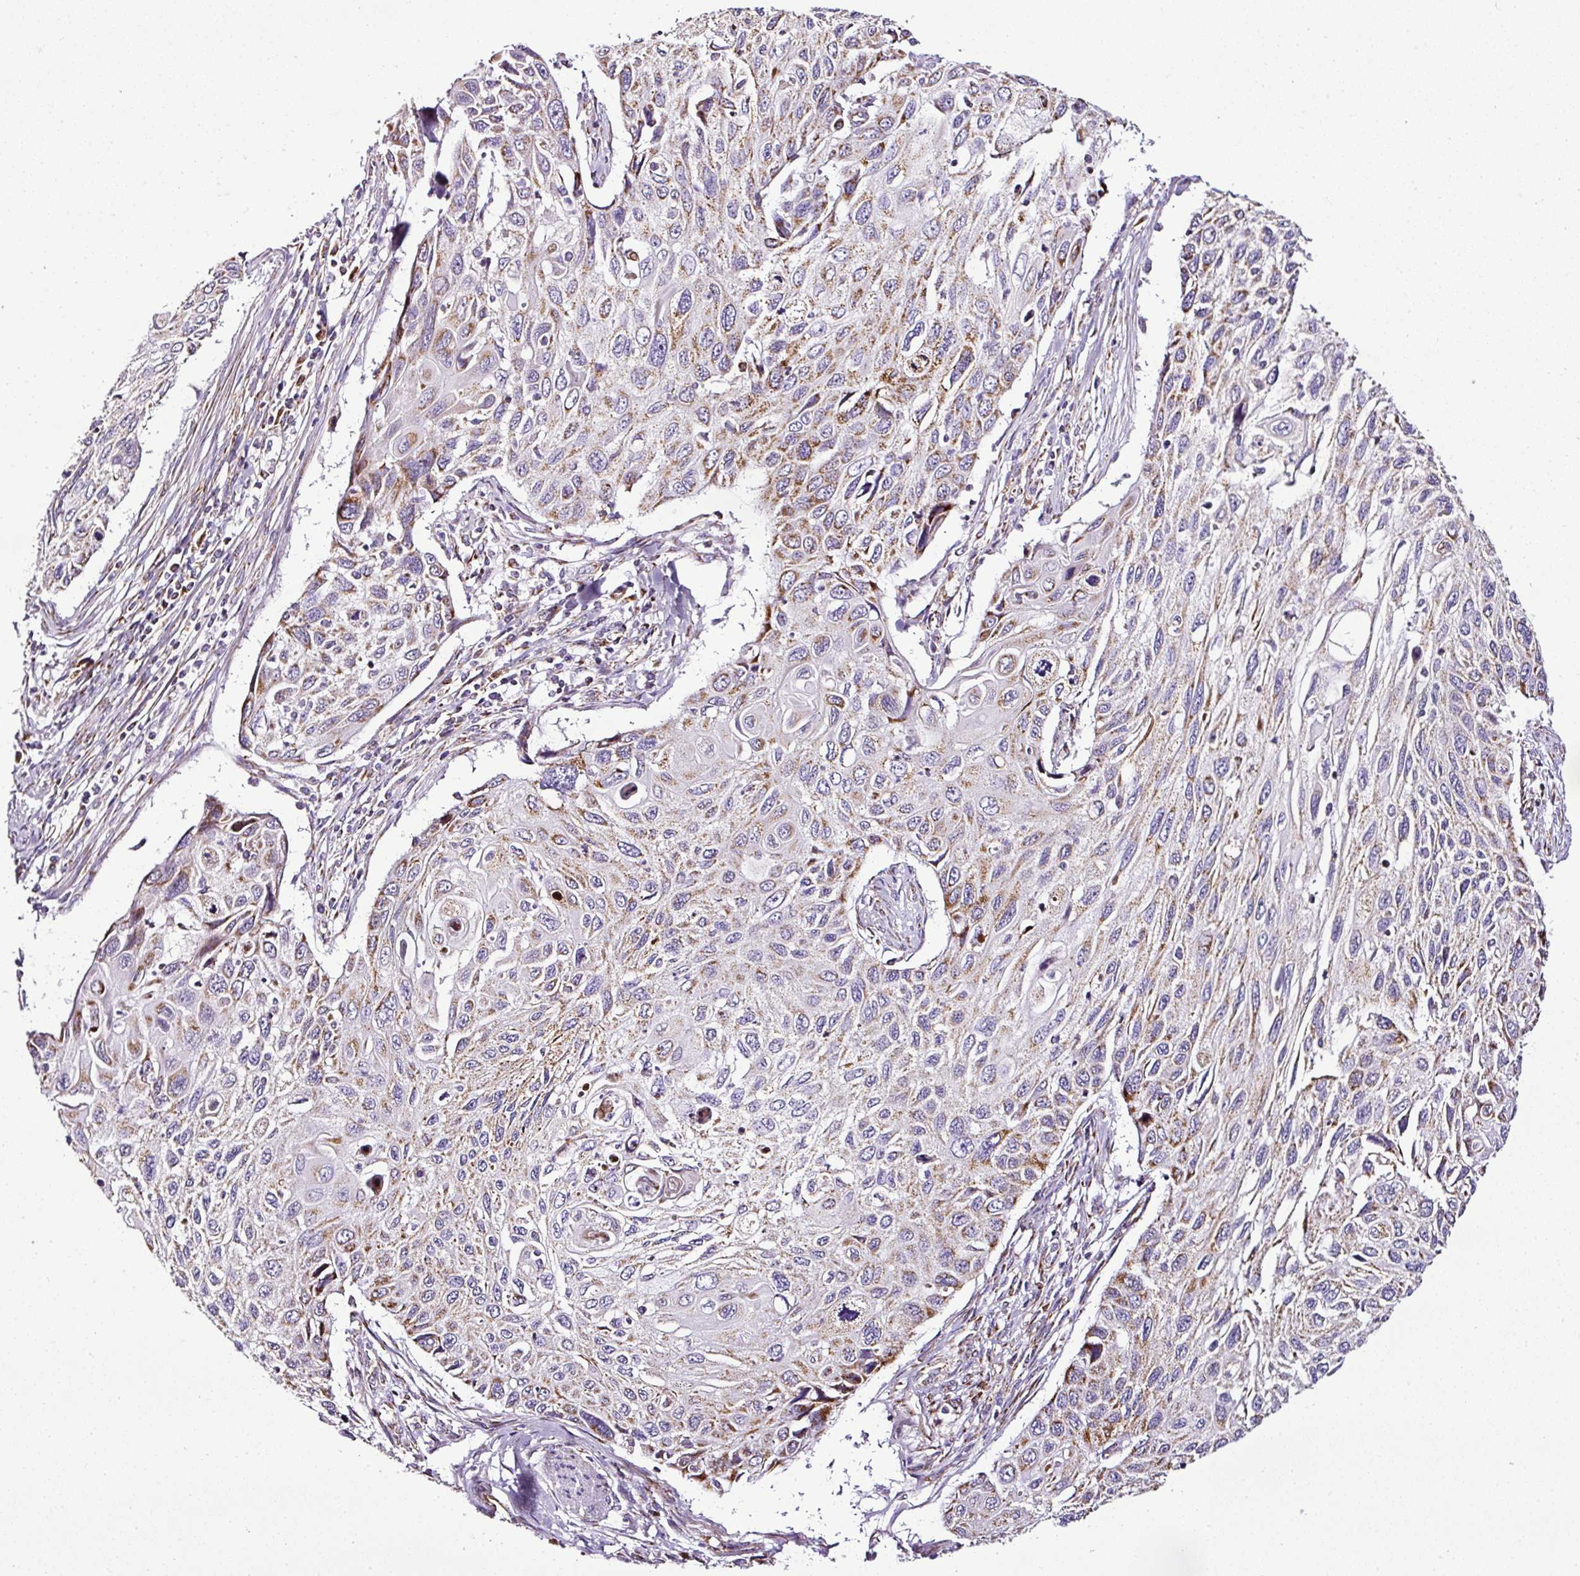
{"staining": {"intensity": "moderate", "quantity": ">75%", "location": "cytoplasmic/membranous"}, "tissue": "cervical cancer", "cell_type": "Tumor cells", "image_type": "cancer", "snomed": [{"axis": "morphology", "description": "Squamous cell carcinoma, NOS"}, {"axis": "topography", "description": "Cervix"}], "caption": "Tumor cells demonstrate medium levels of moderate cytoplasmic/membranous expression in about >75% of cells in cervical cancer (squamous cell carcinoma).", "gene": "DPAGT1", "patient": {"sex": "female", "age": 70}}